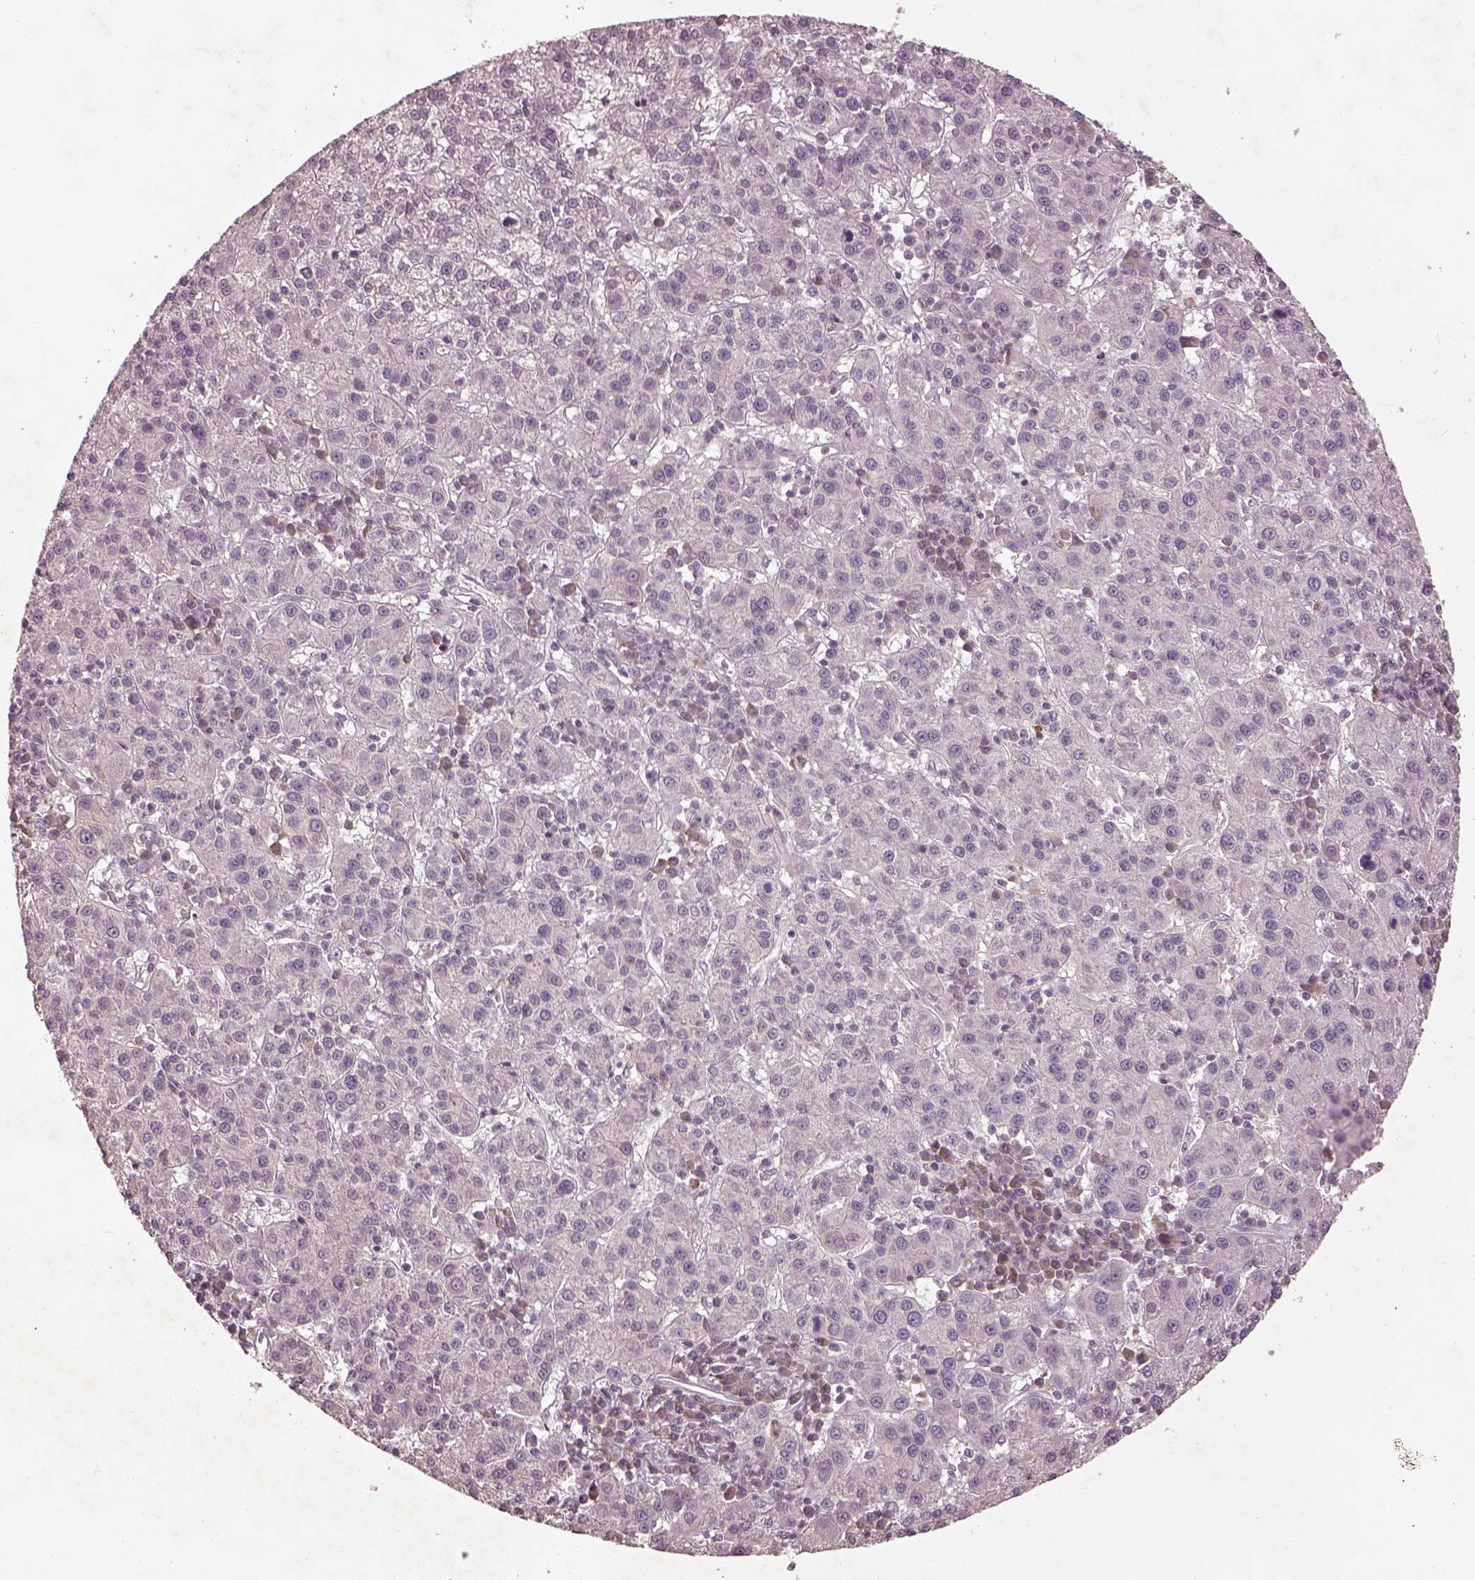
{"staining": {"intensity": "negative", "quantity": "none", "location": "none"}, "tissue": "liver cancer", "cell_type": "Tumor cells", "image_type": "cancer", "snomed": [{"axis": "morphology", "description": "Carcinoma, Hepatocellular, NOS"}, {"axis": "topography", "description": "Liver"}], "caption": "This image is of liver cancer (hepatocellular carcinoma) stained with immunohistochemistry to label a protein in brown with the nuclei are counter-stained blue. There is no positivity in tumor cells. (Stains: DAB immunohistochemistry (IHC) with hematoxylin counter stain, Microscopy: brightfield microscopy at high magnification).", "gene": "TLX3", "patient": {"sex": "female", "age": 60}}